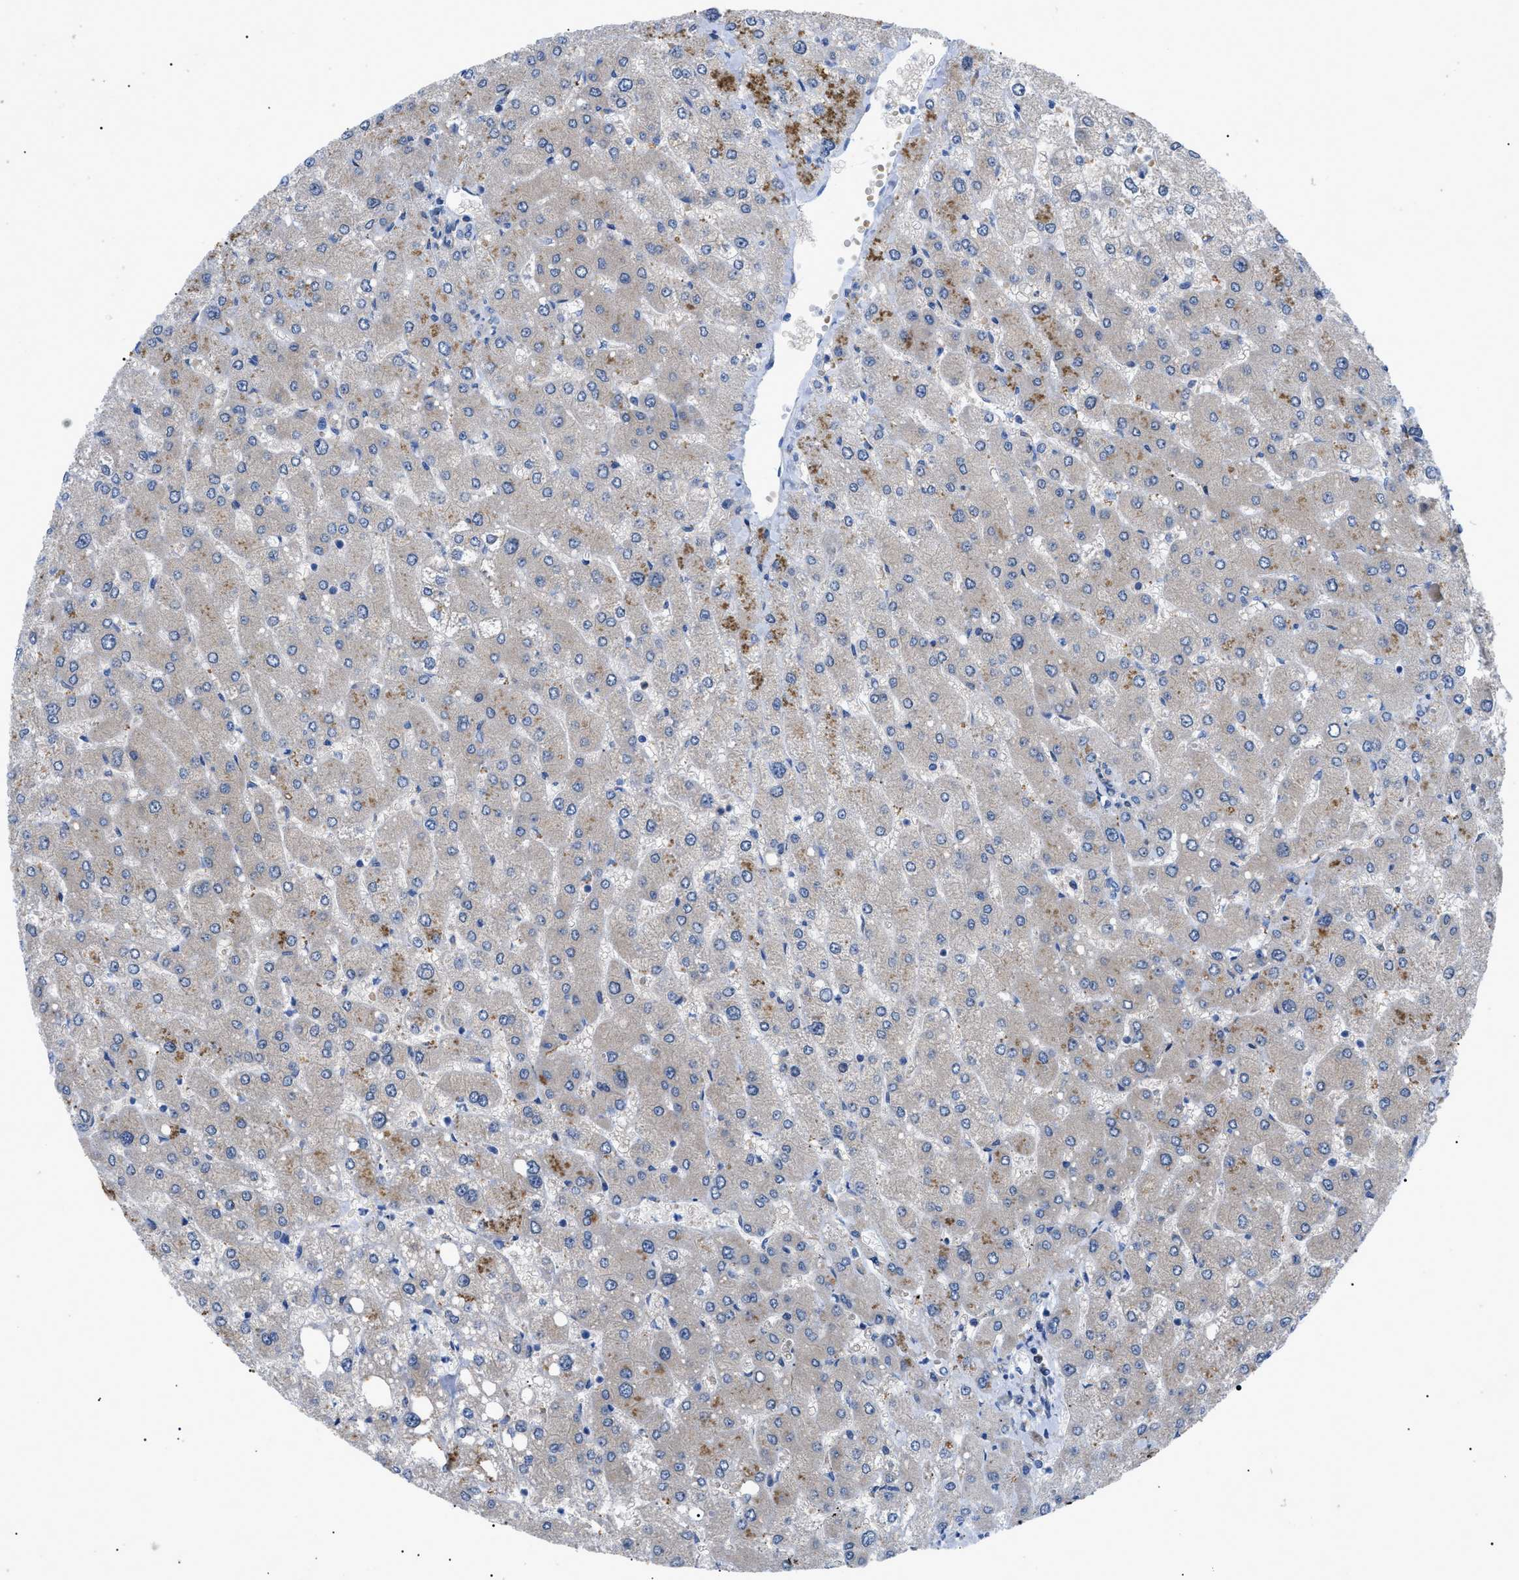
{"staining": {"intensity": "negative", "quantity": "none", "location": "none"}, "tissue": "liver", "cell_type": "Cholangiocytes", "image_type": "normal", "snomed": [{"axis": "morphology", "description": "Normal tissue, NOS"}, {"axis": "topography", "description": "Liver"}], "caption": "The image shows no significant positivity in cholangiocytes of liver. (Brightfield microscopy of DAB immunohistochemistry at high magnification).", "gene": "HSPB8", "patient": {"sex": "male", "age": 55}}